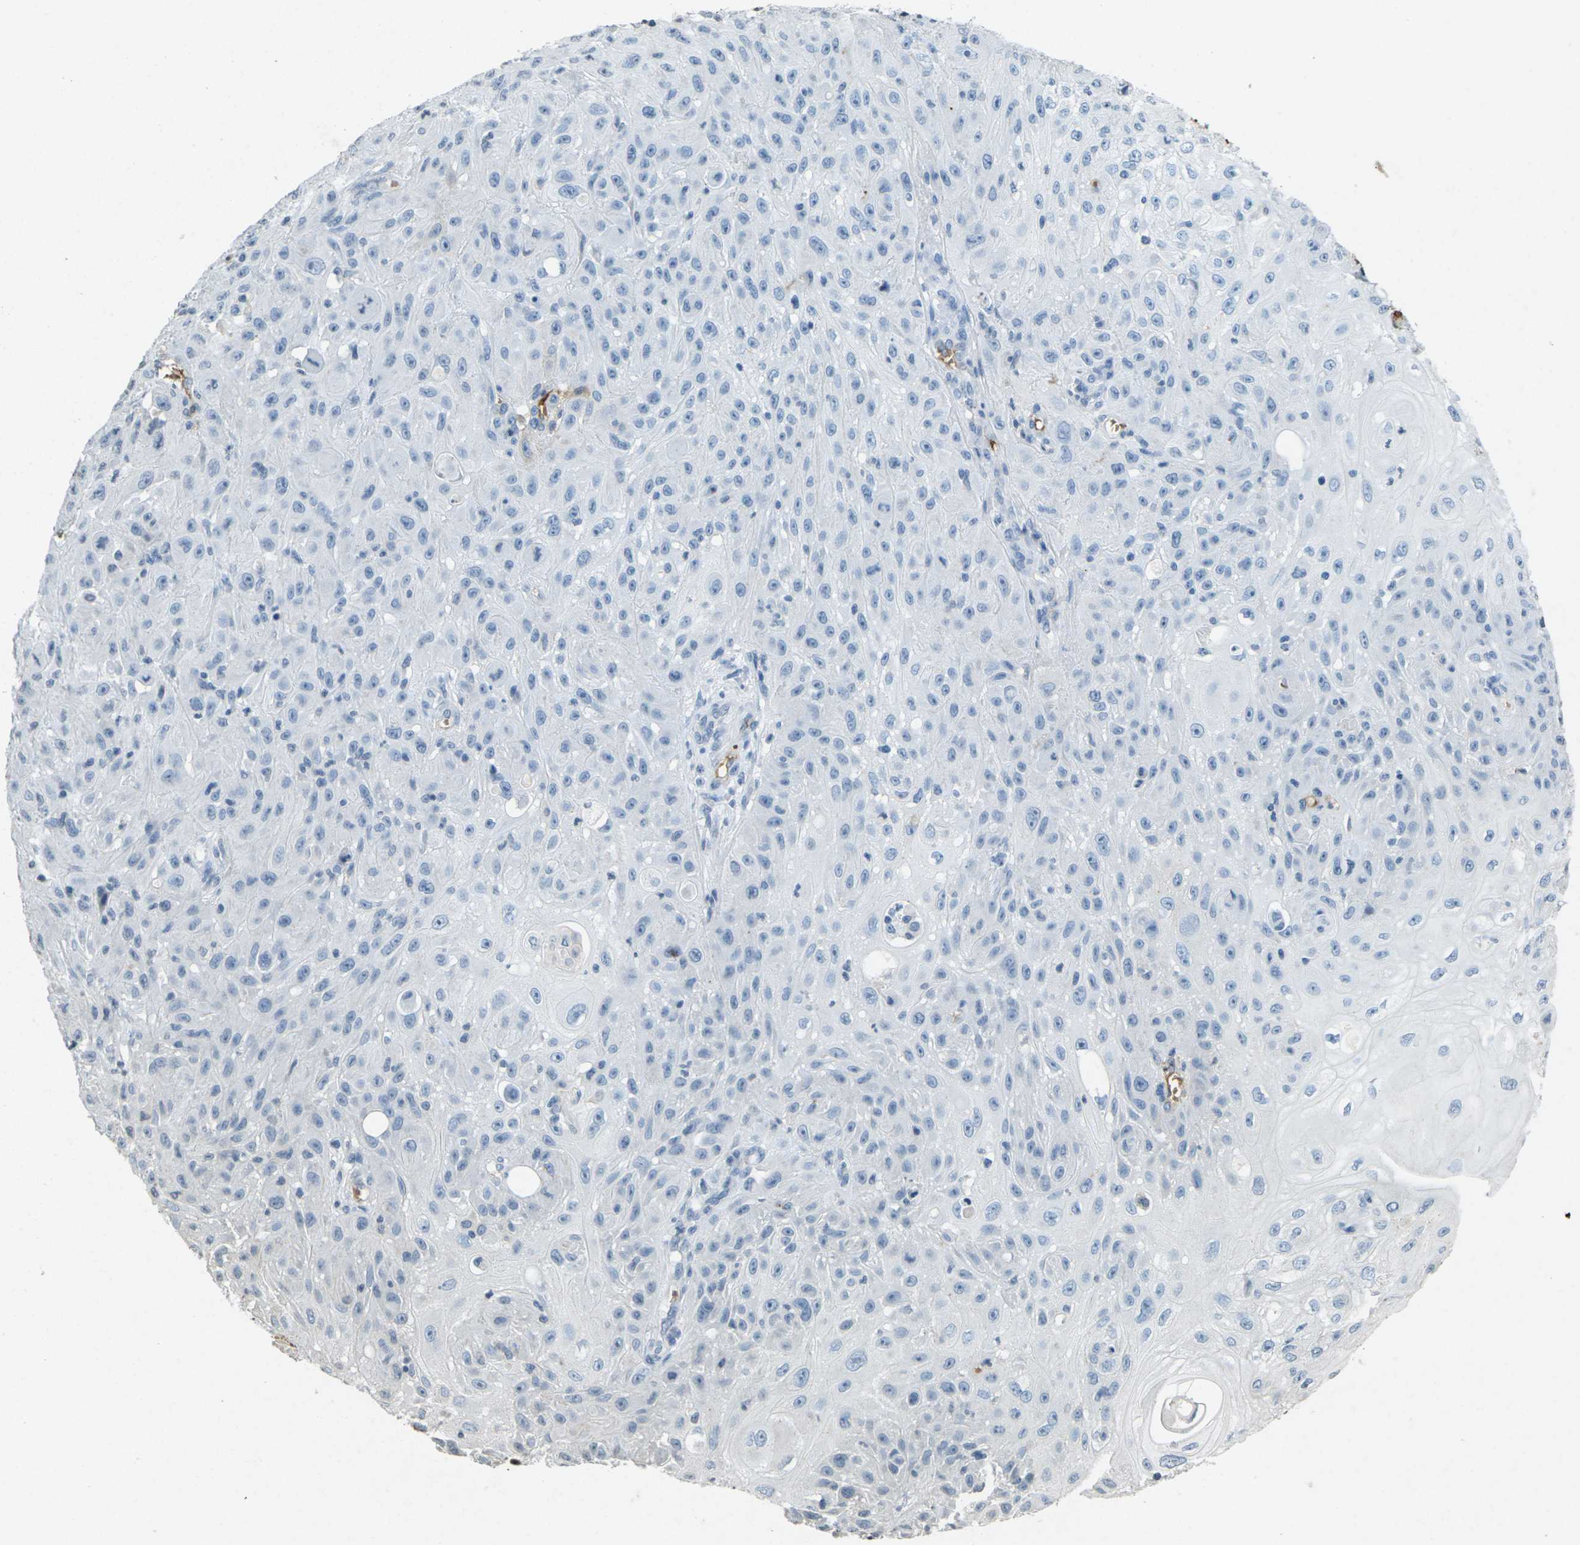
{"staining": {"intensity": "negative", "quantity": "none", "location": "none"}, "tissue": "skin cancer", "cell_type": "Tumor cells", "image_type": "cancer", "snomed": [{"axis": "morphology", "description": "Squamous cell carcinoma, NOS"}, {"axis": "topography", "description": "Skin"}], "caption": "Immunohistochemical staining of human squamous cell carcinoma (skin) shows no significant positivity in tumor cells. (DAB IHC, high magnification).", "gene": "HBB", "patient": {"sex": "male", "age": 75}}